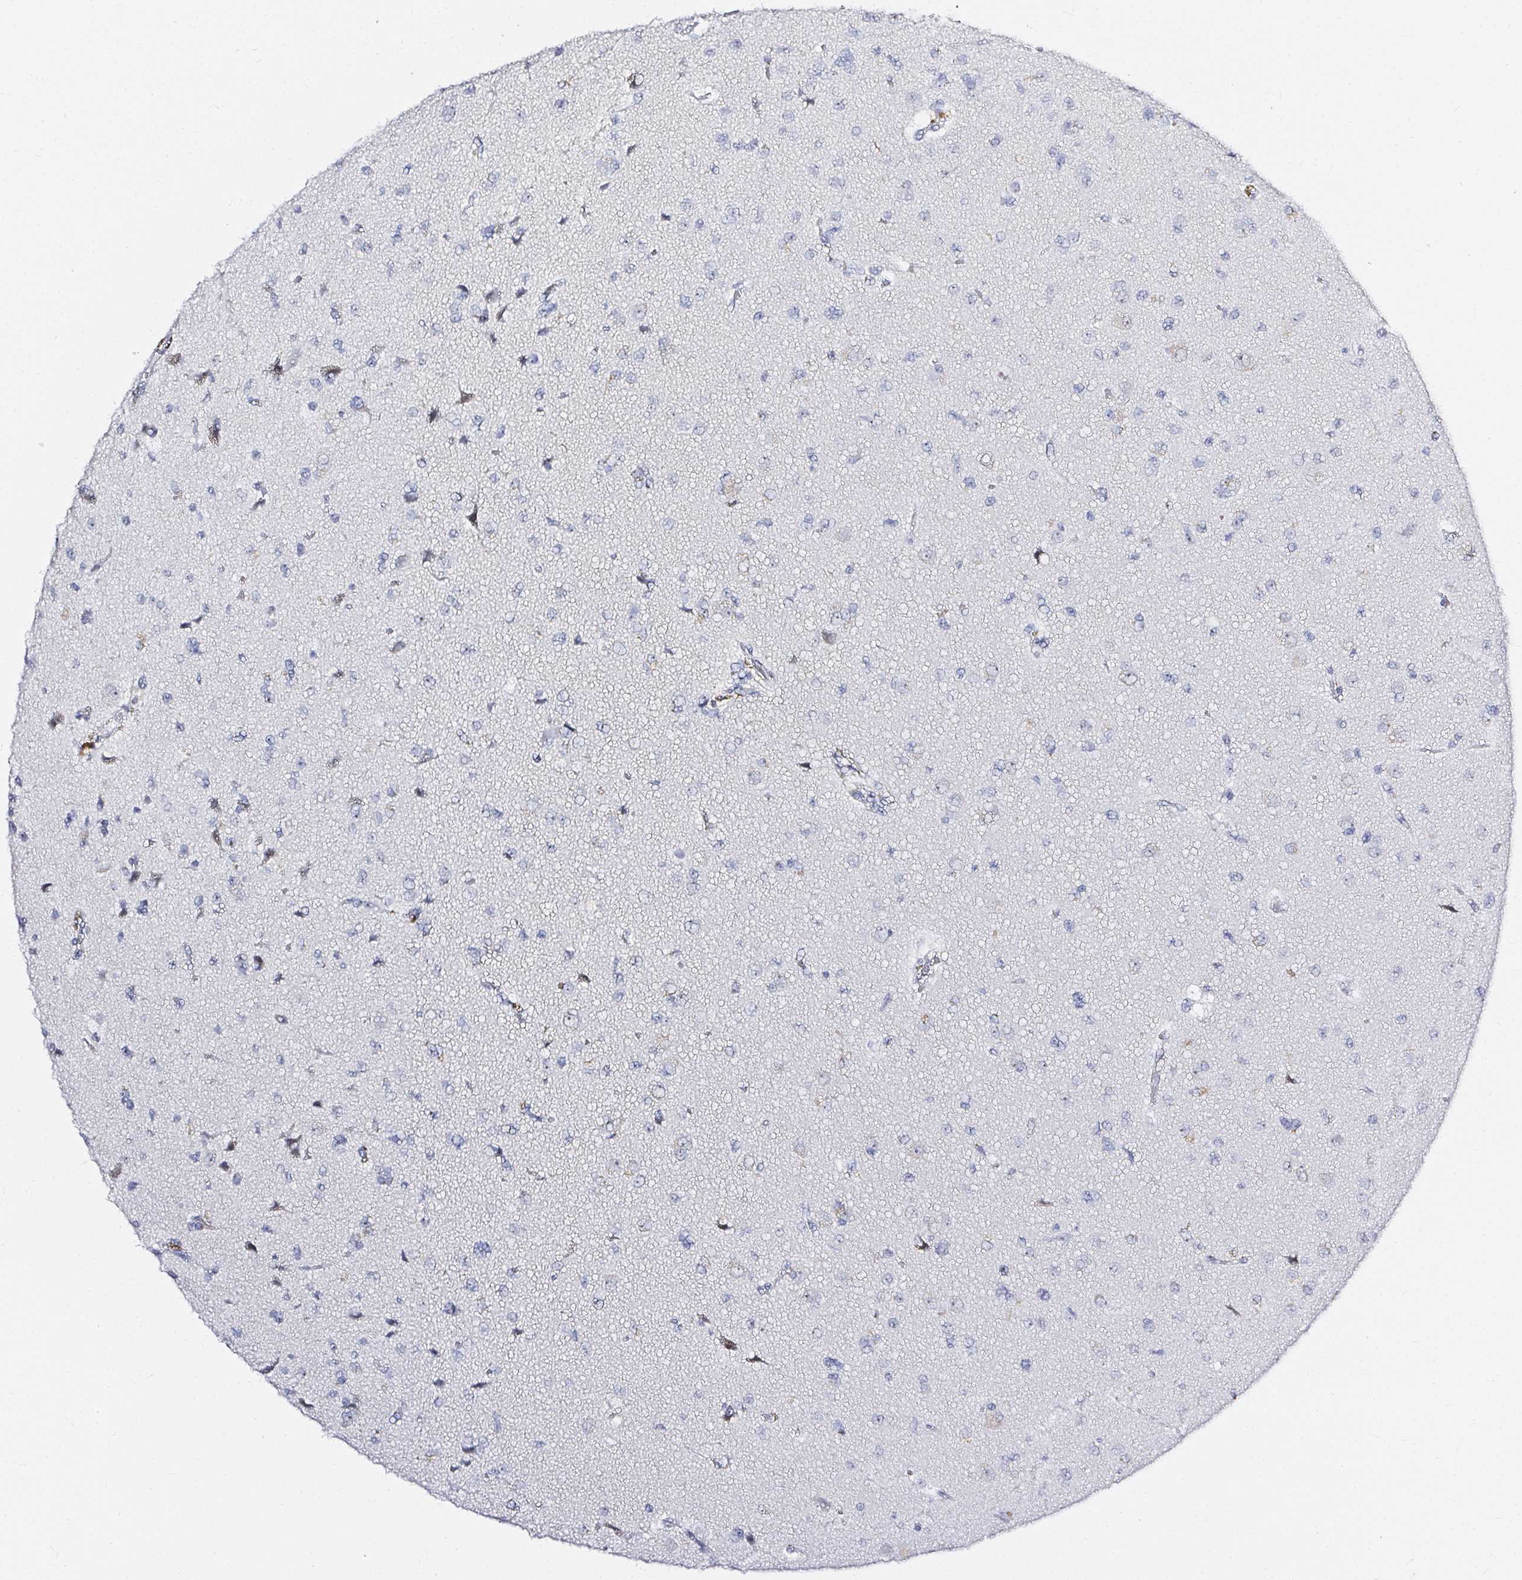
{"staining": {"intensity": "negative", "quantity": "none", "location": "none"}, "tissue": "glioma", "cell_type": "Tumor cells", "image_type": "cancer", "snomed": [{"axis": "morphology", "description": "Glioma, malignant, Low grade"}, {"axis": "topography", "description": "Brain"}], "caption": "Human glioma stained for a protein using immunohistochemistry (IHC) displays no positivity in tumor cells.", "gene": "ACAN", "patient": {"sex": "female", "age": 55}}